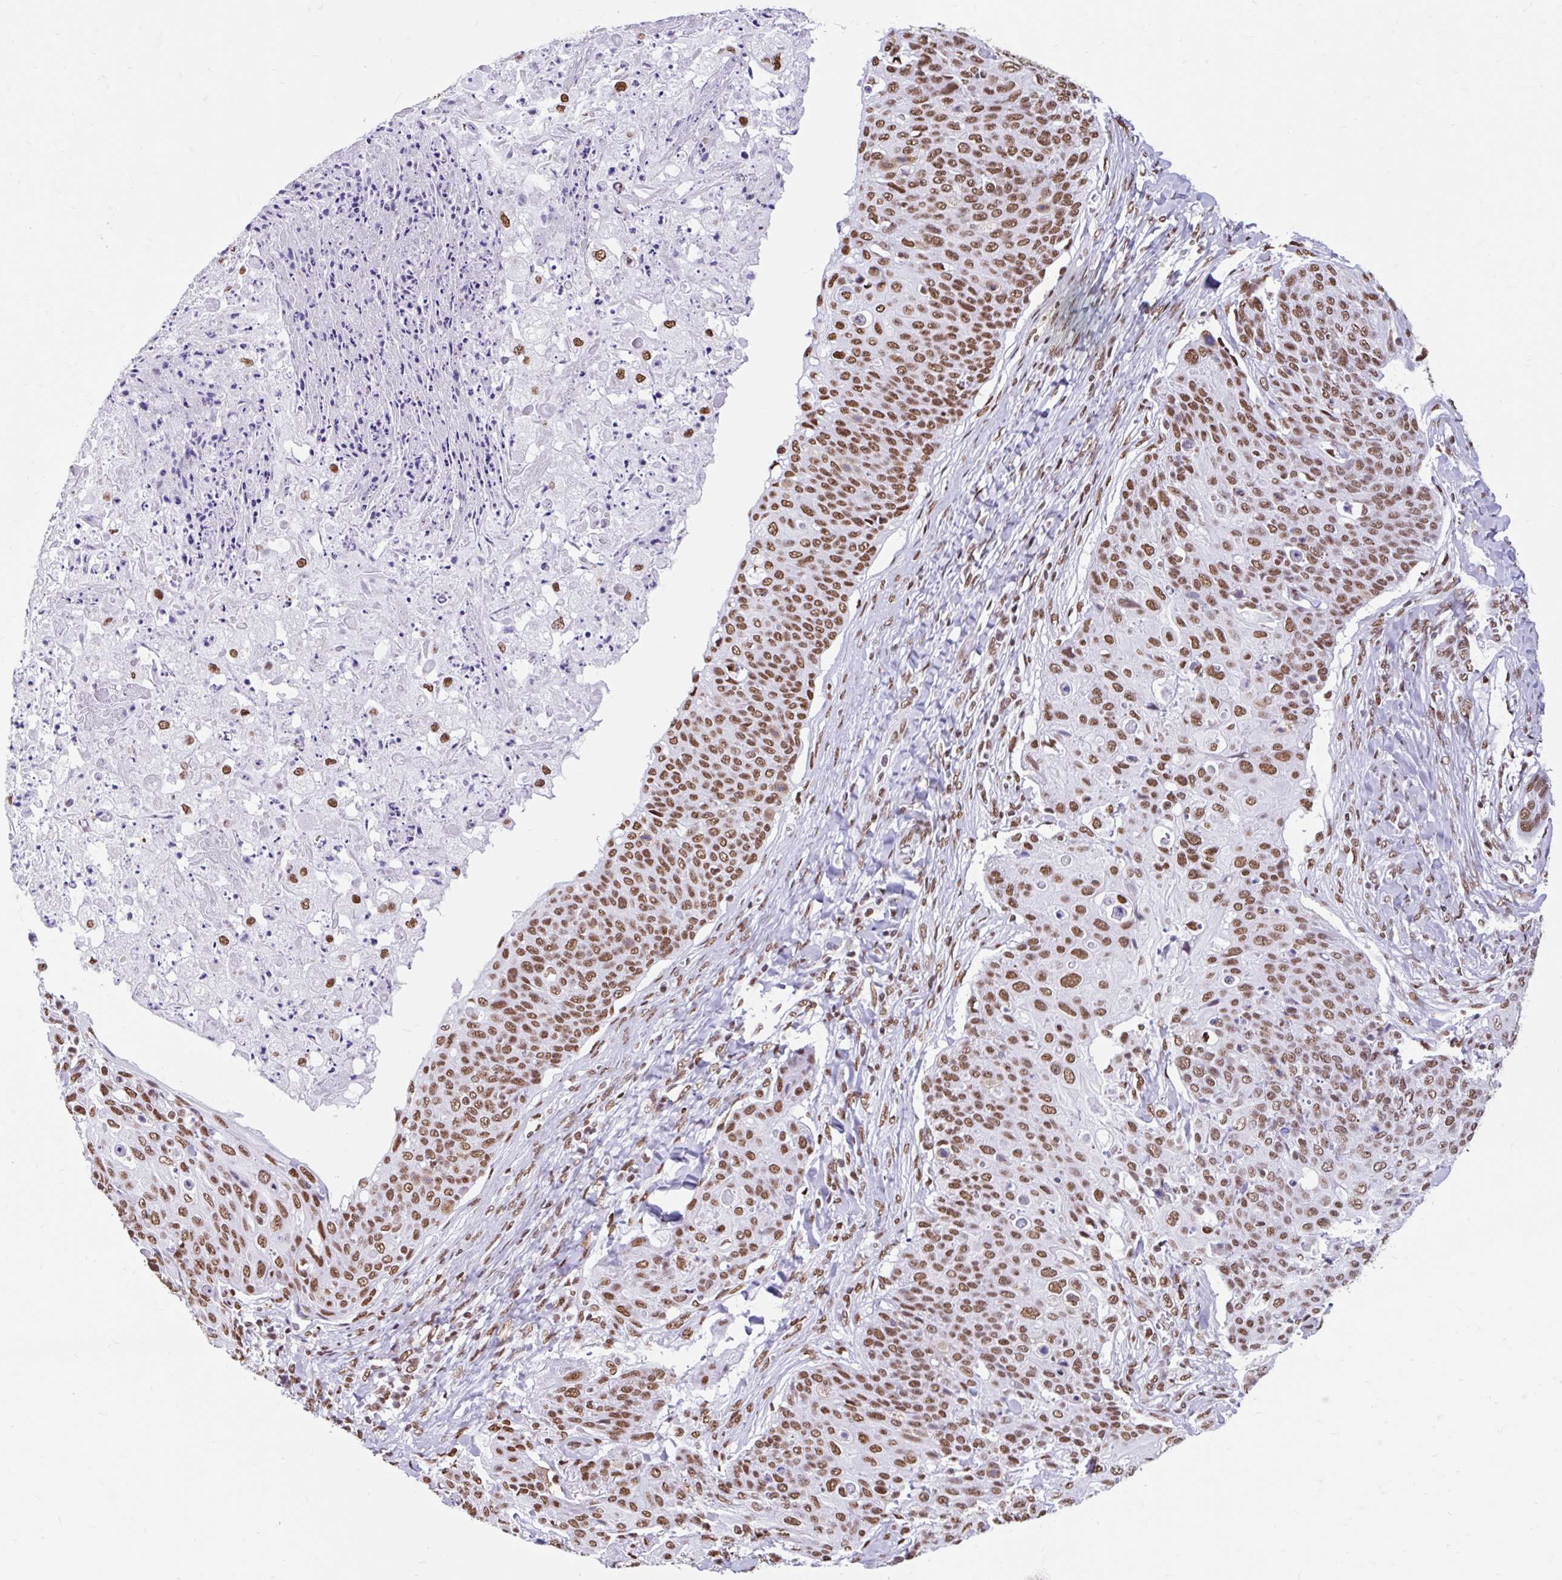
{"staining": {"intensity": "moderate", "quantity": ">75%", "location": "nuclear"}, "tissue": "skin cancer", "cell_type": "Tumor cells", "image_type": "cancer", "snomed": [{"axis": "morphology", "description": "Squamous cell carcinoma, NOS"}, {"axis": "topography", "description": "Skin"}, {"axis": "topography", "description": "Vulva"}], "caption": "This is an image of immunohistochemistry staining of skin cancer, which shows moderate staining in the nuclear of tumor cells.", "gene": "KHDRBS1", "patient": {"sex": "female", "age": 85}}